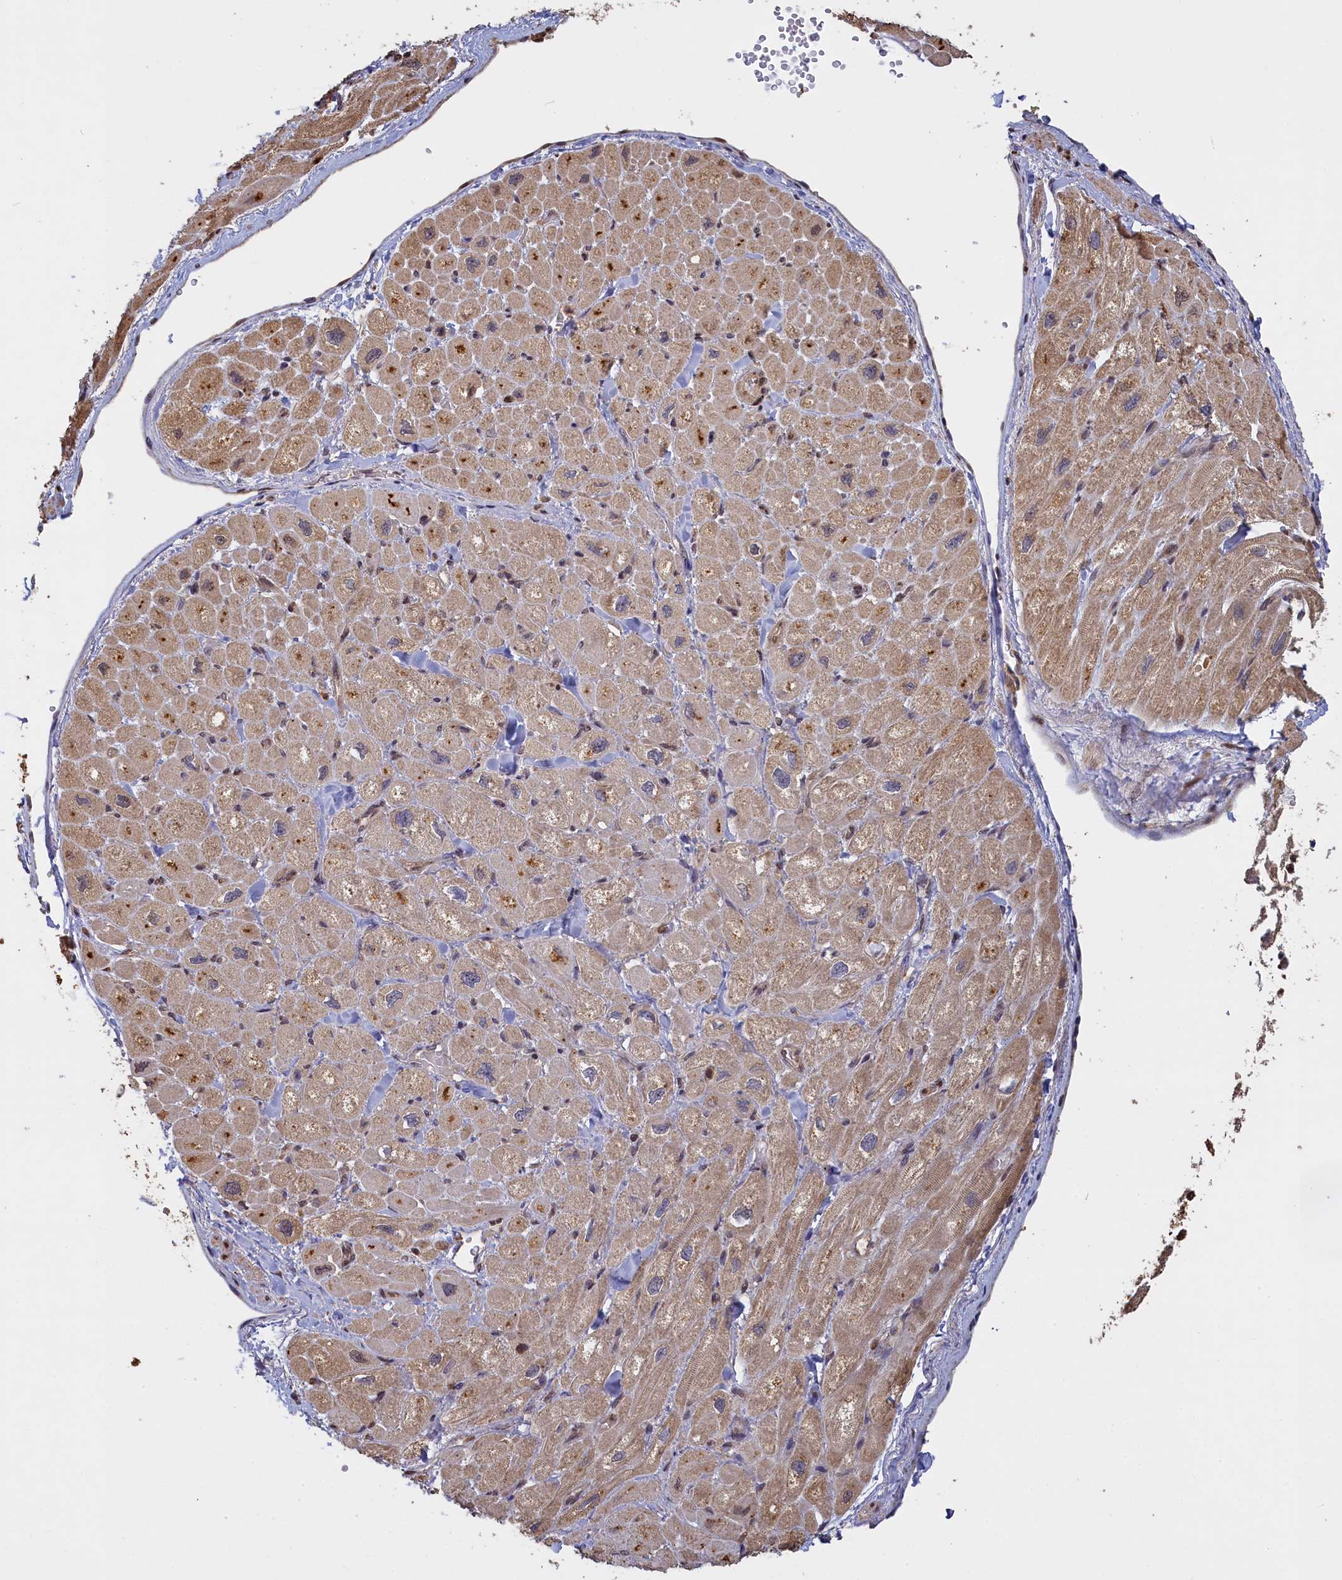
{"staining": {"intensity": "moderate", "quantity": "25%-75%", "location": "cytoplasmic/membranous"}, "tissue": "heart muscle", "cell_type": "Cardiomyocytes", "image_type": "normal", "snomed": [{"axis": "morphology", "description": "Normal tissue, NOS"}, {"axis": "topography", "description": "Heart"}], "caption": "This histopathology image shows normal heart muscle stained with immunohistochemistry (IHC) to label a protein in brown. The cytoplasmic/membranous of cardiomyocytes show moderate positivity for the protein. Nuclei are counter-stained blue.", "gene": "UCHL3", "patient": {"sex": "male", "age": 65}}